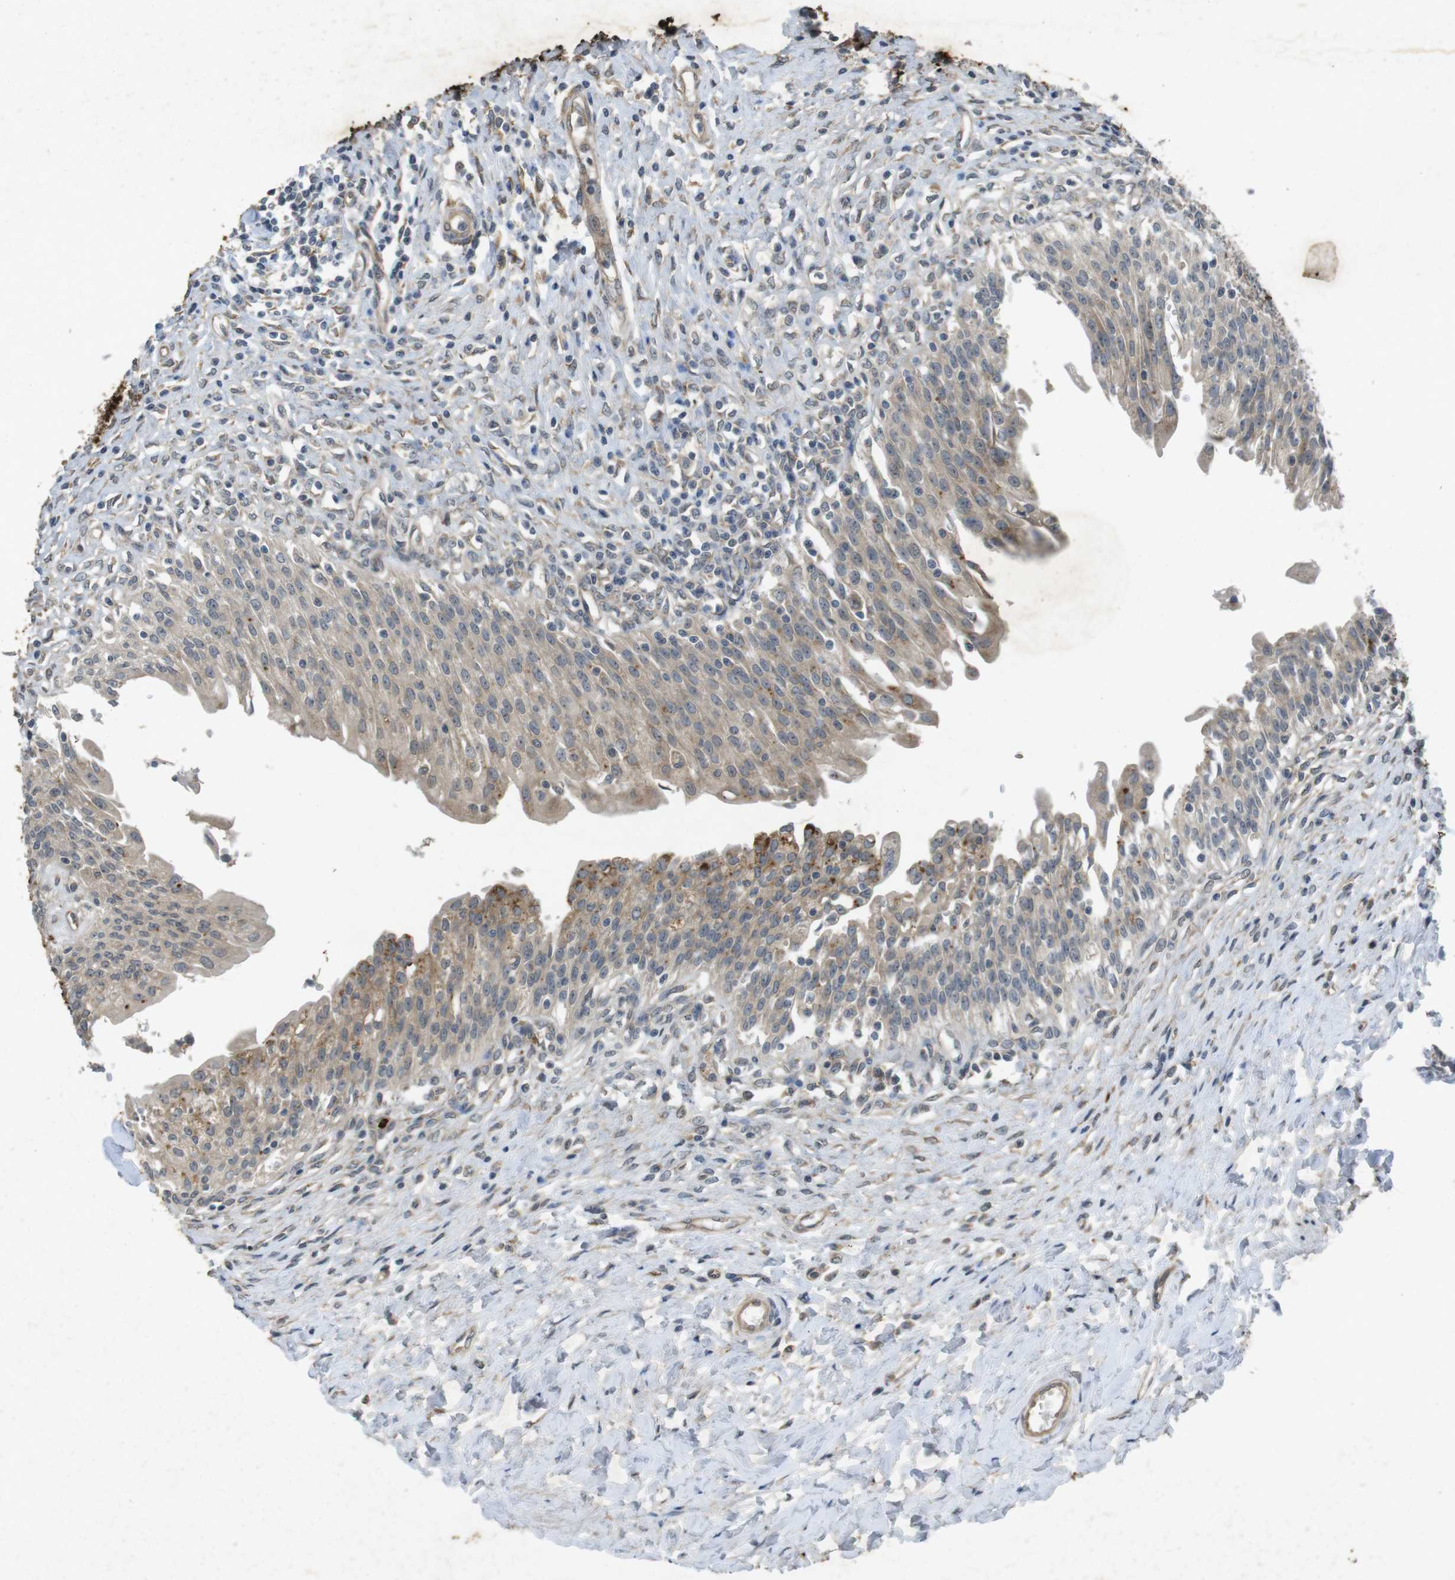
{"staining": {"intensity": "weak", "quantity": ">75%", "location": "cytoplasmic/membranous"}, "tissue": "urinary bladder", "cell_type": "Urothelial cells", "image_type": "normal", "snomed": [{"axis": "morphology", "description": "Normal tissue, NOS"}, {"axis": "morphology", "description": "Inflammation, NOS"}, {"axis": "topography", "description": "Urinary bladder"}], "caption": "This is an image of immunohistochemistry (IHC) staining of unremarkable urinary bladder, which shows weak positivity in the cytoplasmic/membranous of urothelial cells.", "gene": "FLCN", "patient": {"sex": "female", "age": 80}}